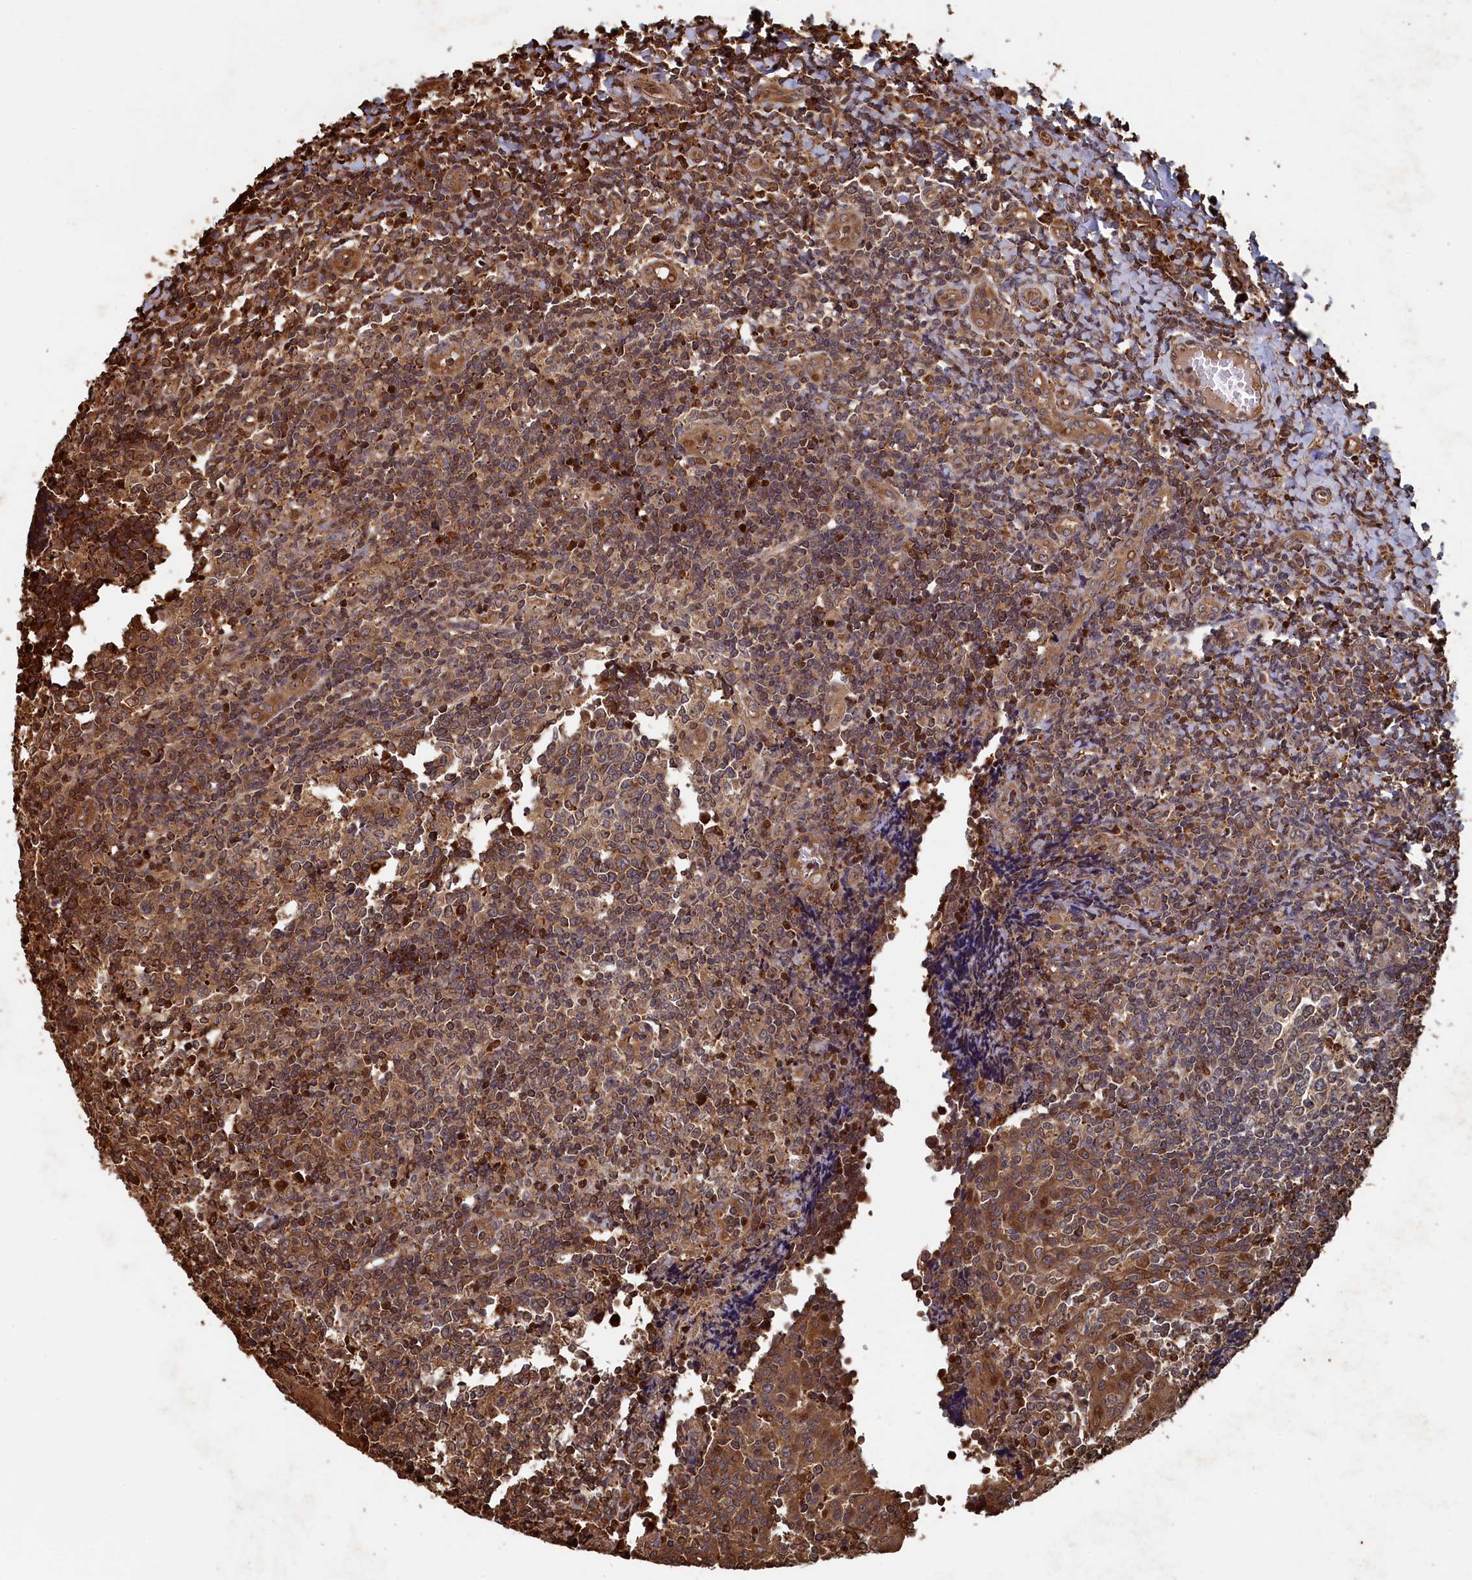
{"staining": {"intensity": "moderate", "quantity": ">75%", "location": "cytoplasmic/membranous"}, "tissue": "tonsil", "cell_type": "Germinal center cells", "image_type": "normal", "snomed": [{"axis": "morphology", "description": "Normal tissue, NOS"}, {"axis": "topography", "description": "Tonsil"}], "caption": "Germinal center cells display medium levels of moderate cytoplasmic/membranous expression in approximately >75% of cells in unremarkable tonsil.", "gene": "PIGN", "patient": {"sex": "female", "age": 19}}